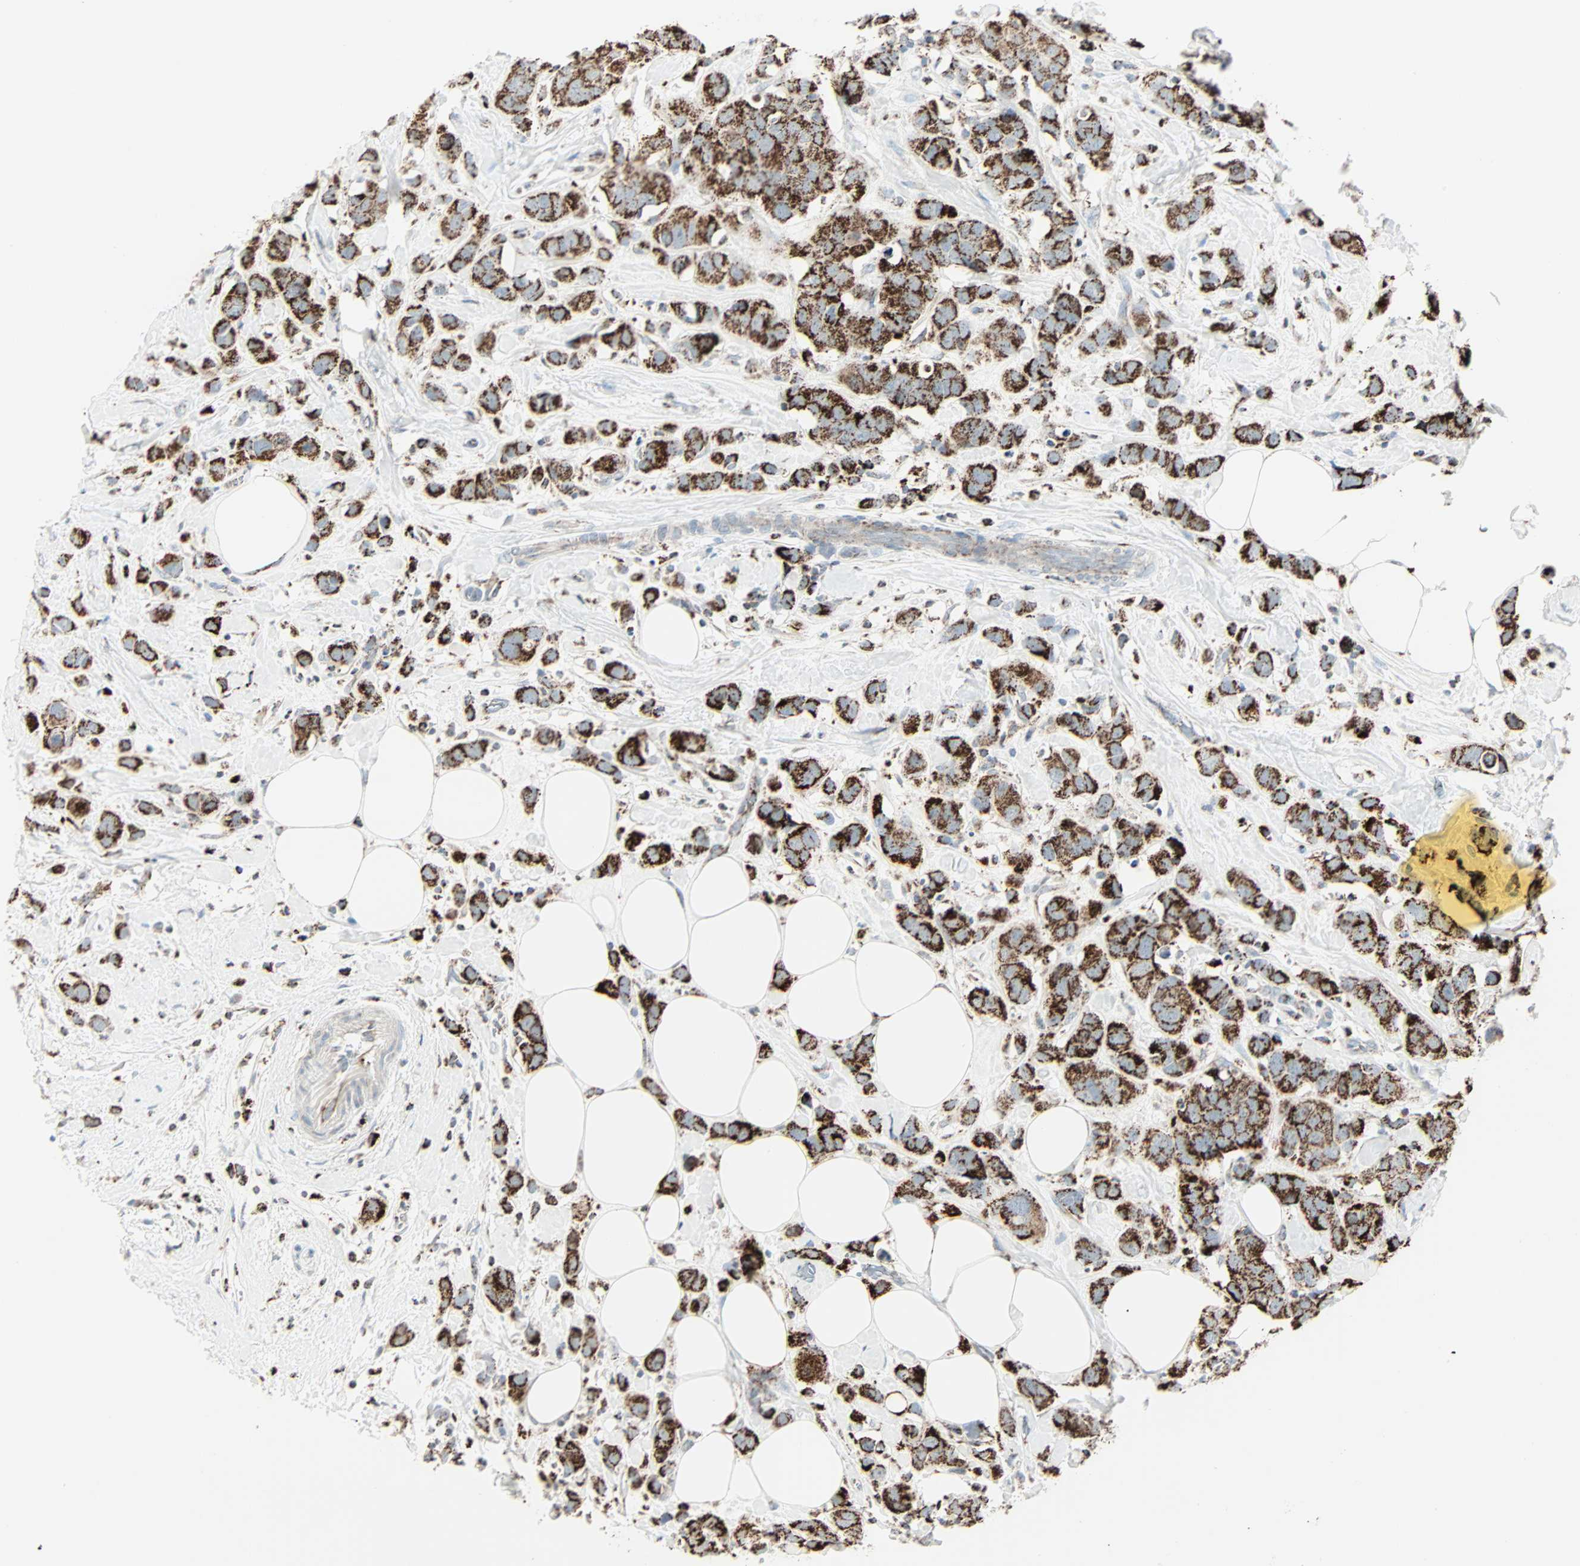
{"staining": {"intensity": "strong", "quantity": ">75%", "location": "cytoplasmic/membranous"}, "tissue": "breast cancer", "cell_type": "Tumor cells", "image_type": "cancer", "snomed": [{"axis": "morphology", "description": "Normal tissue, NOS"}, {"axis": "morphology", "description": "Duct carcinoma"}, {"axis": "topography", "description": "Breast"}], "caption": "Immunohistochemistry image of neoplastic tissue: human breast invasive ductal carcinoma stained using immunohistochemistry (IHC) reveals high levels of strong protein expression localized specifically in the cytoplasmic/membranous of tumor cells, appearing as a cytoplasmic/membranous brown color.", "gene": "IDH2", "patient": {"sex": "female", "age": 50}}